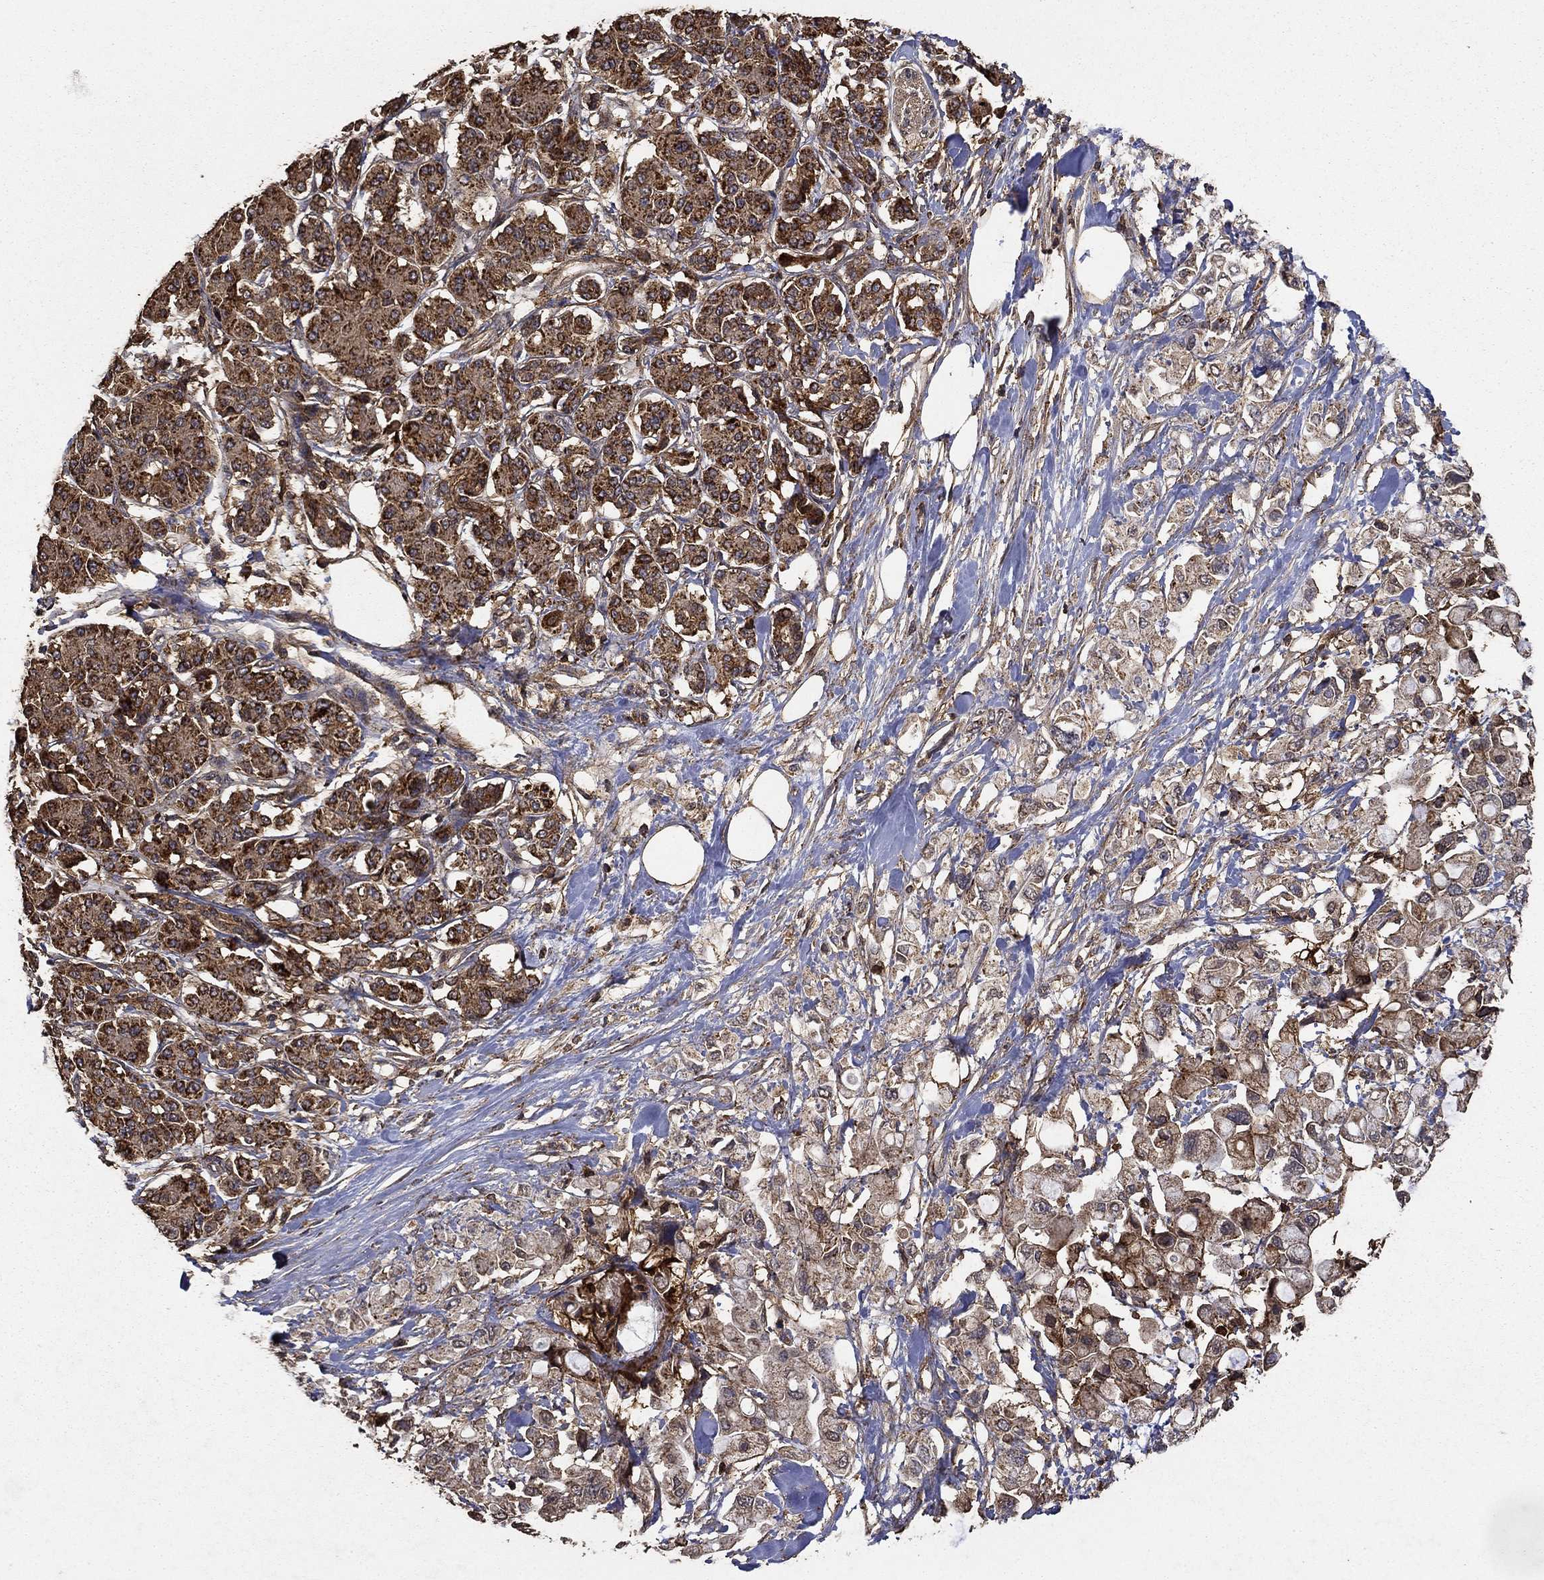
{"staining": {"intensity": "strong", "quantity": ">75%", "location": "cytoplasmic/membranous"}, "tissue": "pancreatic cancer", "cell_type": "Tumor cells", "image_type": "cancer", "snomed": [{"axis": "morphology", "description": "Adenocarcinoma, NOS"}, {"axis": "topography", "description": "Pancreas"}], "caption": "Brown immunohistochemical staining in human pancreatic cancer reveals strong cytoplasmic/membranous staining in approximately >75% of tumor cells.", "gene": "IFRD1", "patient": {"sex": "female", "age": 56}}